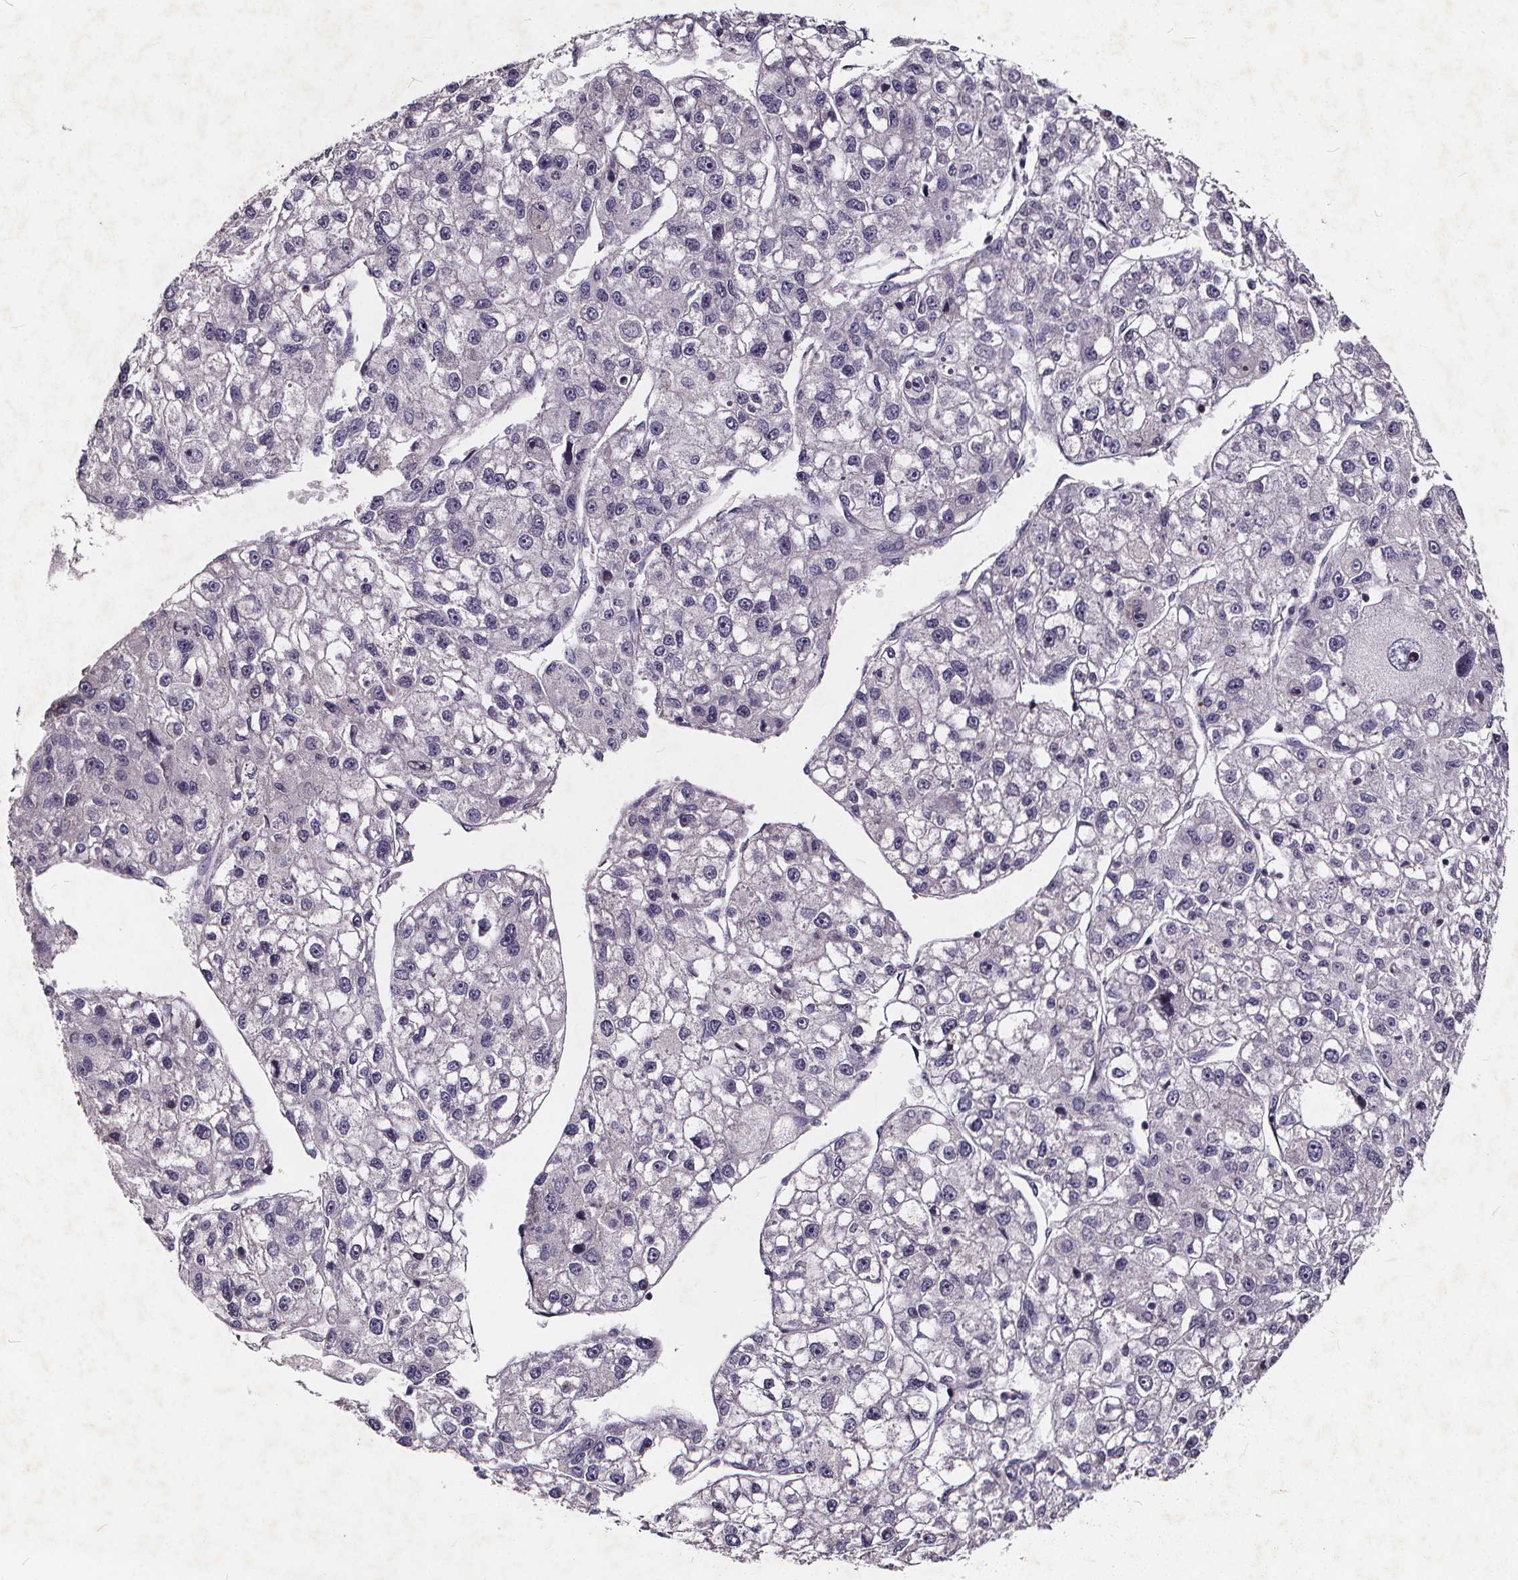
{"staining": {"intensity": "negative", "quantity": "none", "location": "none"}, "tissue": "liver cancer", "cell_type": "Tumor cells", "image_type": "cancer", "snomed": [{"axis": "morphology", "description": "Carcinoma, Hepatocellular, NOS"}, {"axis": "topography", "description": "Liver"}], "caption": "IHC image of liver cancer (hepatocellular carcinoma) stained for a protein (brown), which reveals no staining in tumor cells.", "gene": "TSPAN14", "patient": {"sex": "male", "age": 56}}